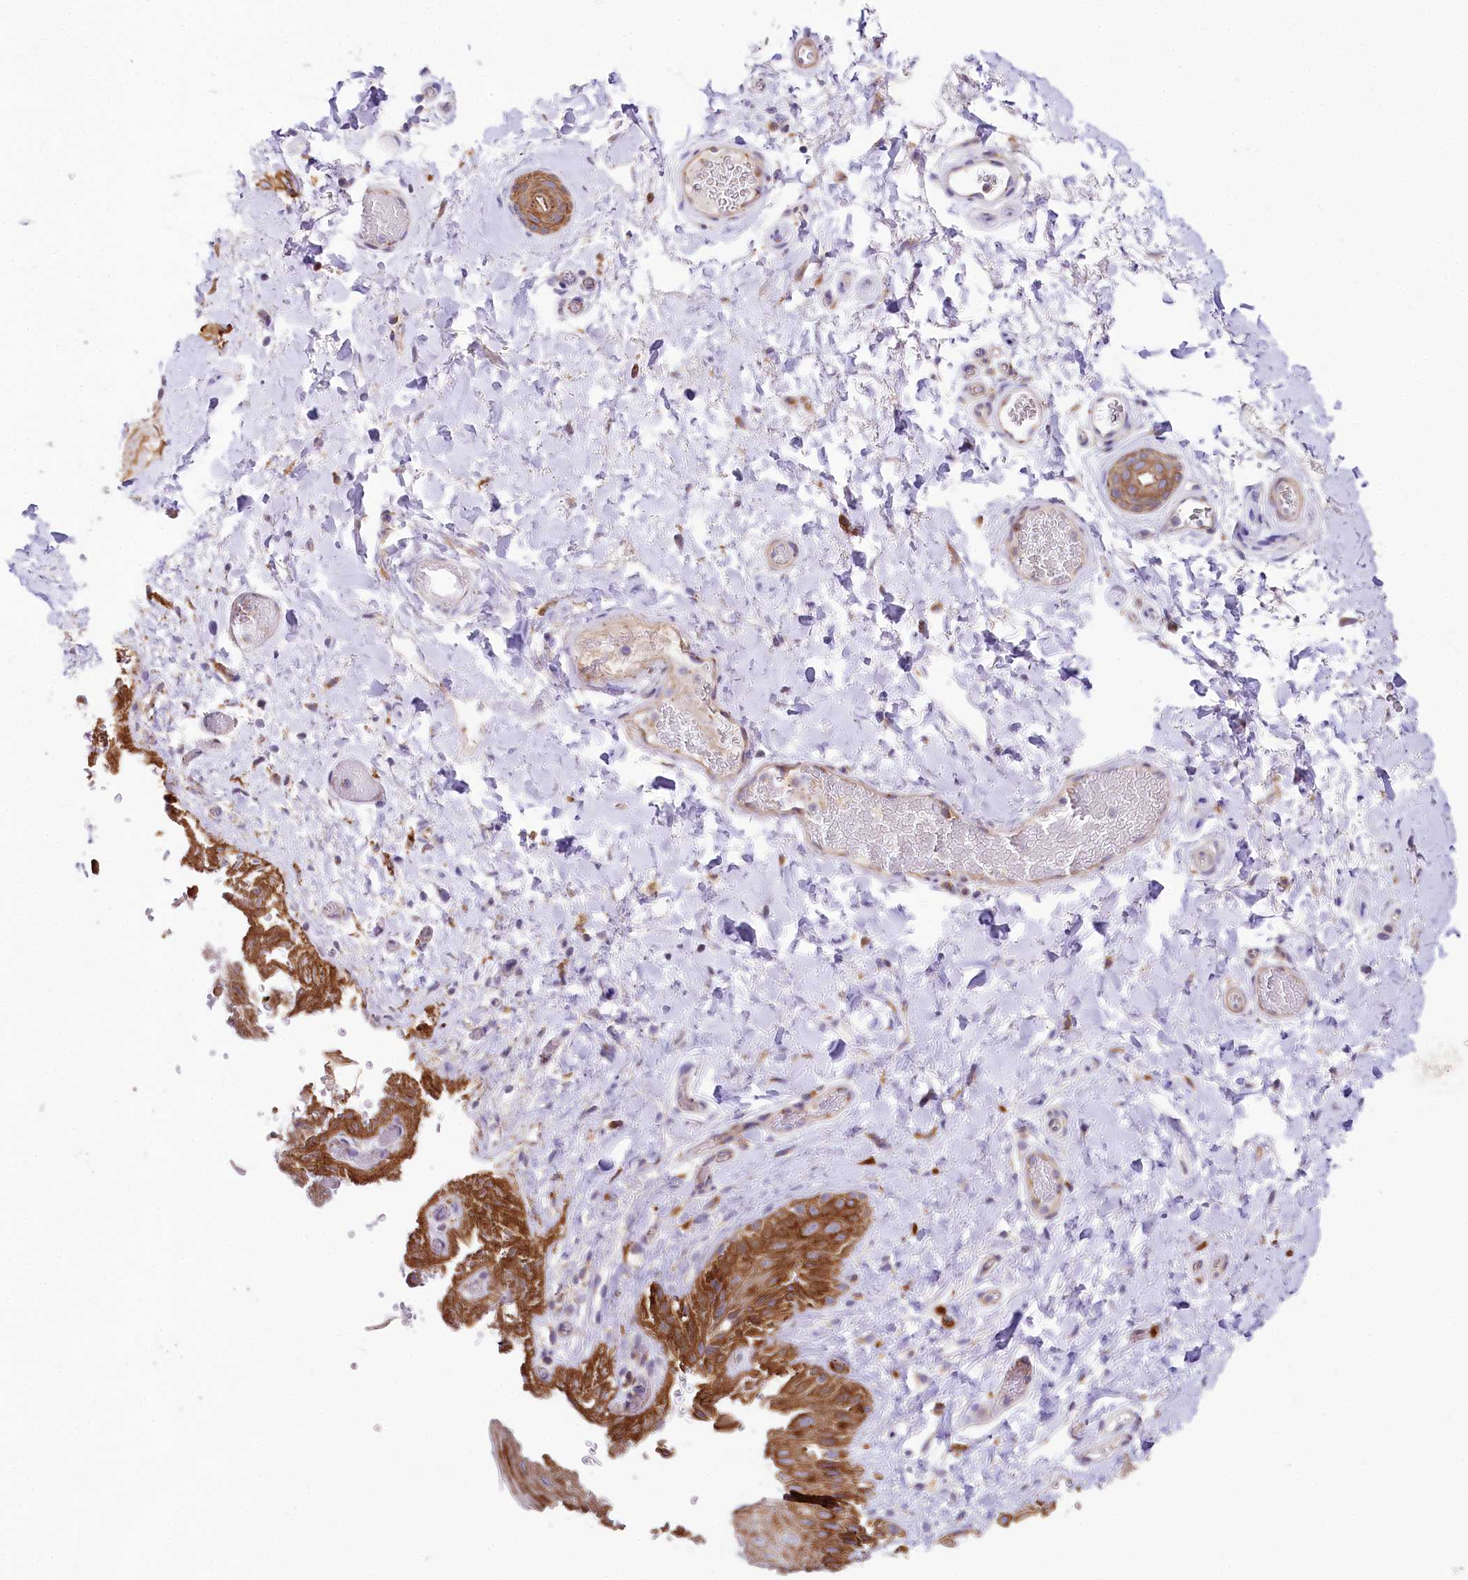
{"staining": {"intensity": "moderate", "quantity": ">75%", "location": "cytoplasmic/membranous"}, "tissue": "skin", "cell_type": "Epidermal cells", "image_type": "normal", "snomed": [{"axis": "morphology", "description": "Normal tissue, NOS"}, {"axis": "topography", "description": "Anal"}], "caption": "Protein analysis of unremarkable skin reveals moderate cytoplasmic/membranous expression in approximately >75% of epidermal cells.", "gene": "STX6", "patient": {"sex": "male", "age": 44}}